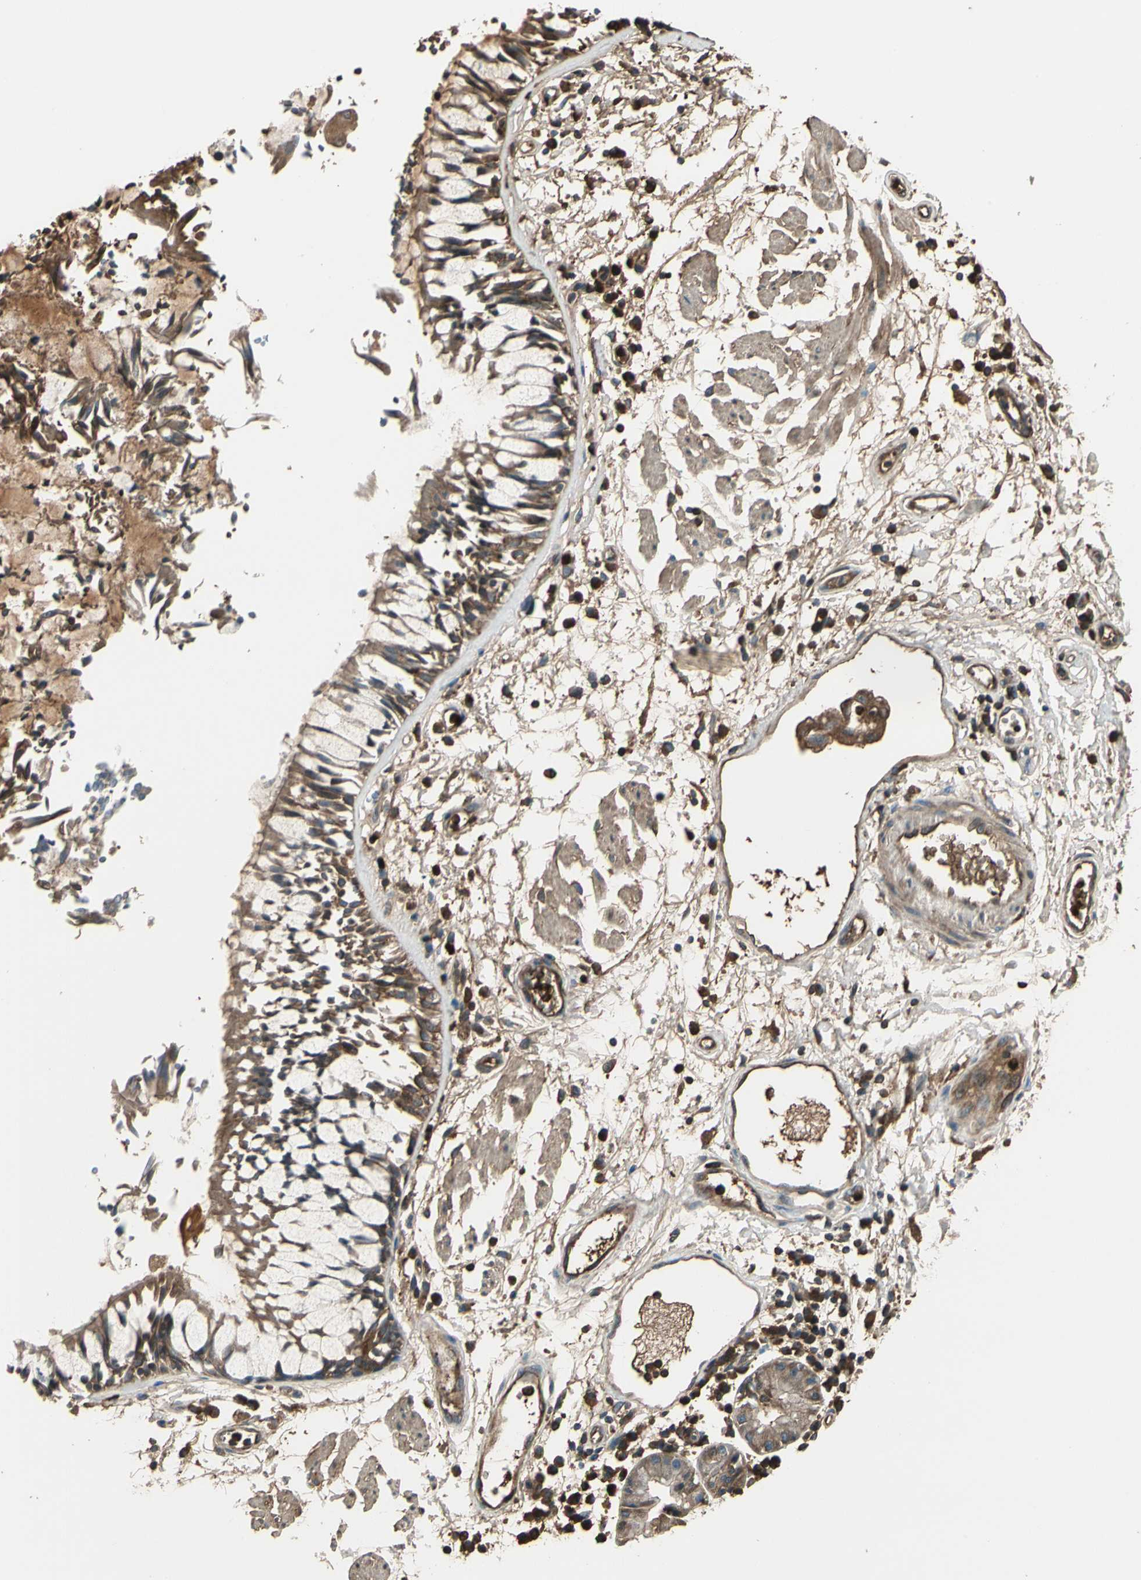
{"staining": {"intensity": "strong", "quantity": ">75%", "location": "cytoplasmic/membranous"}, "tissue": "adipose tissue", "cell_type": "Adipocytes", "image_type": "normal", "snomed": [{"axis": "morphology", "description": "Normal tissue, NOS"}, {"axis": "morphology", "description": "Adenocarcinoma, NOS"}, {"axis": "topography", "description": "Cartilage tissue"}, {"axis": "topography", "description": "Bronchus"}, {"axis": "topography", "description": "Lung"}], "caption": "Adipose tissue stained with DAB (3,3'-diaminobenzidine) immunohistochemistry (IHC) reveals high levels of strong cytoplasmic/membranous positivity in approximately >75% of adipocytes.", "gene": "STX11", "patient": {"sex": "female", "age": 67}}